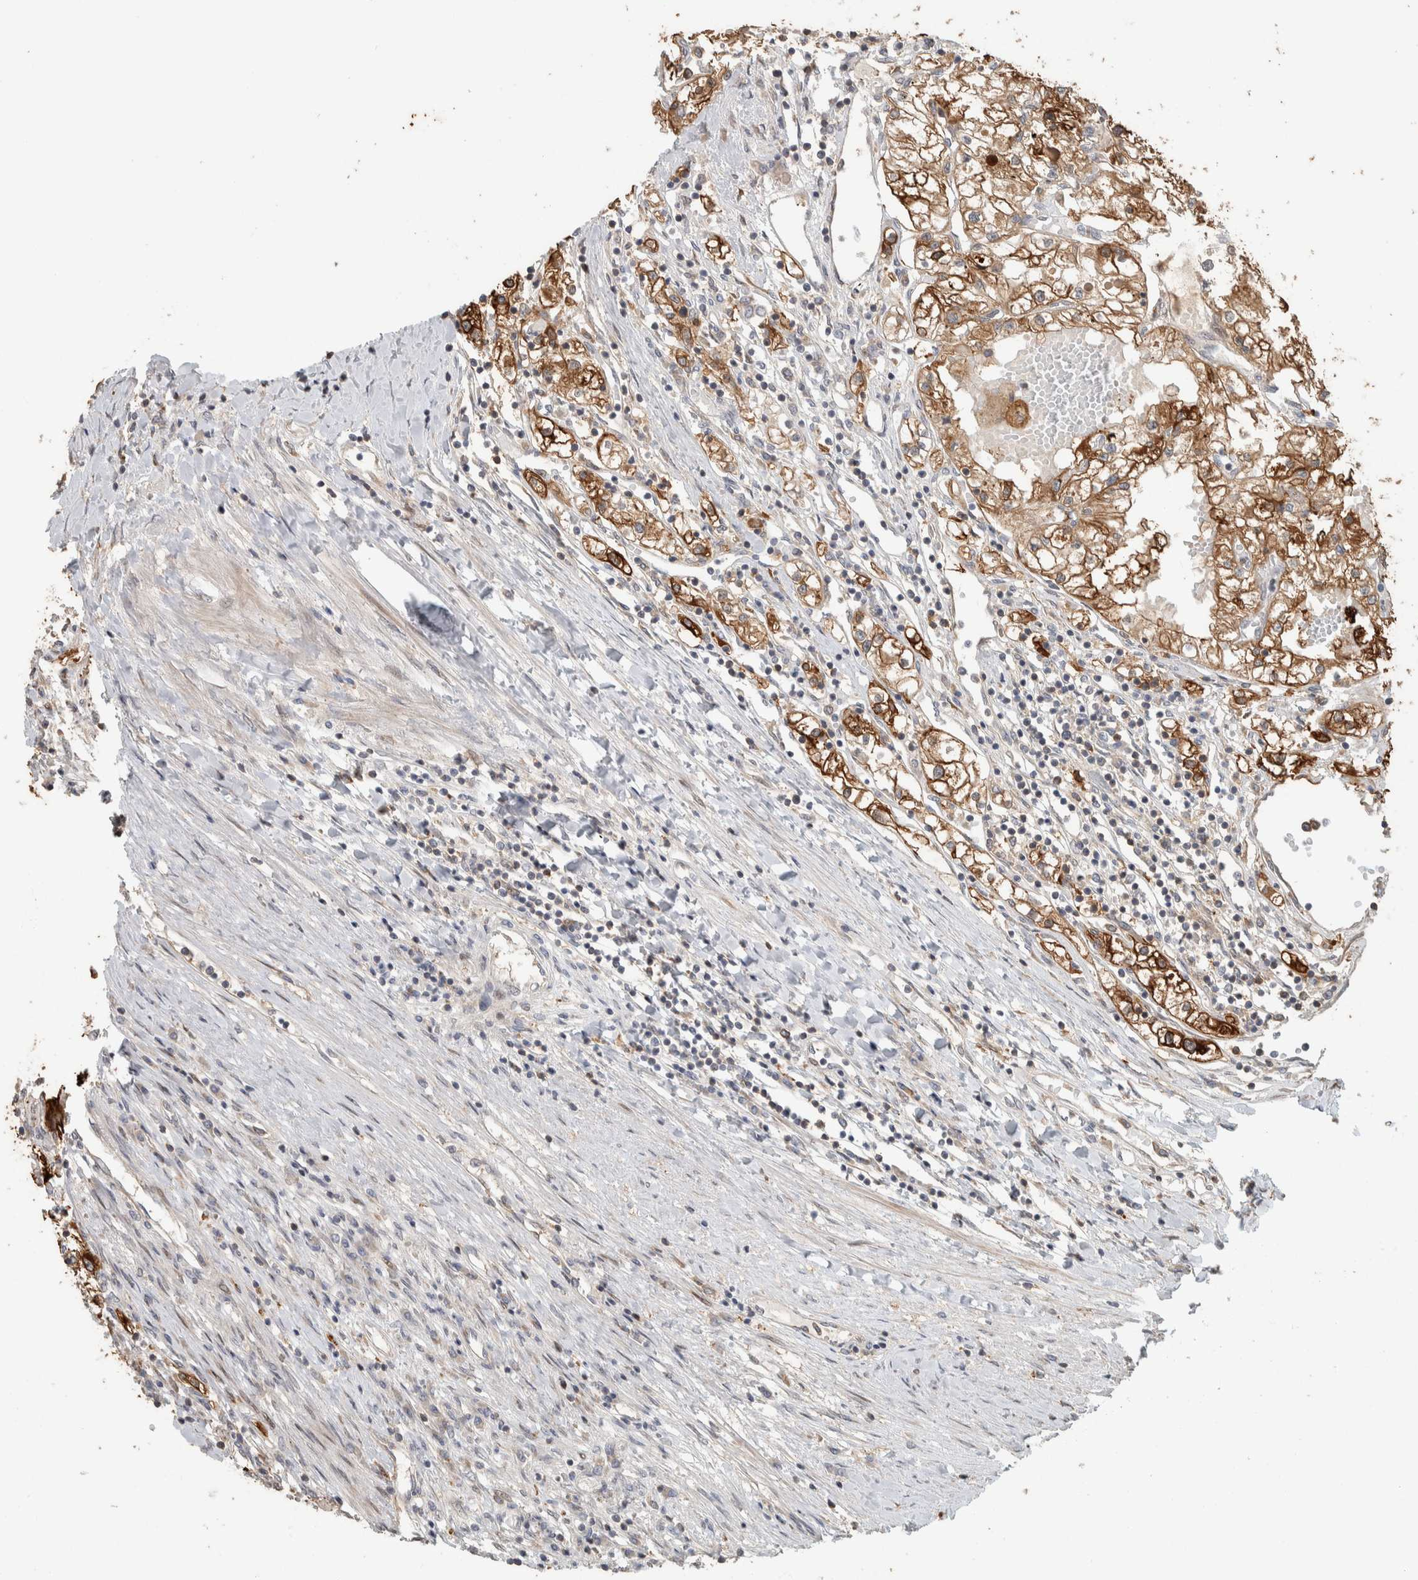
{"staining": {"intensity": "moderate", "quantity": ">75%", "location": "cytoplasmic/membranous"}, "tissue": "renal cancer", "cell_type": "Tumor cells", "image_type": "cancer", "snomed": [{"axis": "morphology", "description": "Adenocarcinoma, NOS"}, {"axis": "topography", "description": "Kidney"}], "caption": "A photomicrograph of human renal cancer stained for a protein displays moderate cytoplasmic/membranous brown staining in tumor cells. (brown staining indicates protein expression, while blue staining denotes nuclei).", "gene": "CNTROB", "patient": {"sex": "male", "age": 68}}